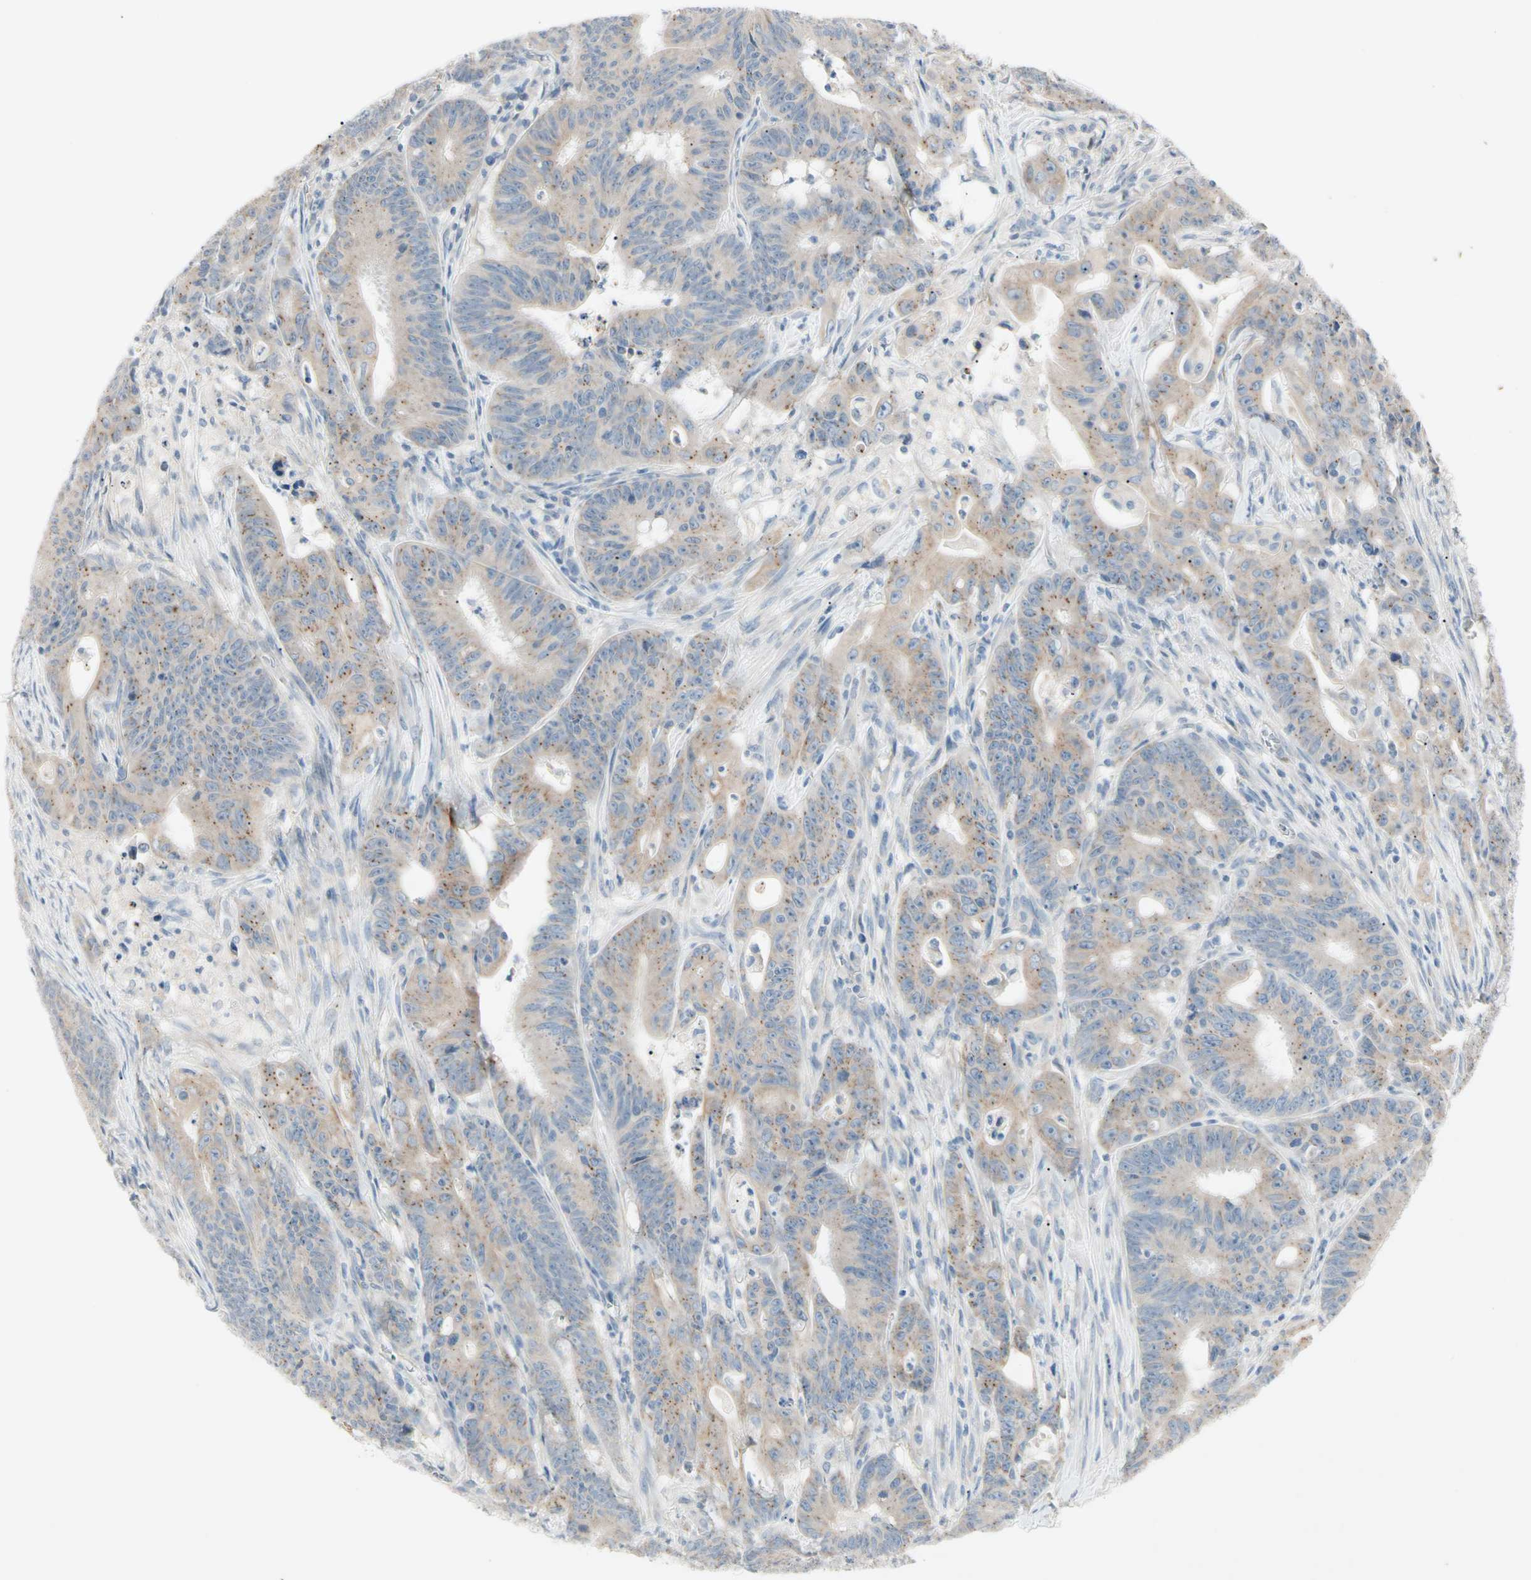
{"staining": {"intensity": "weak", "quantity": ">75%", "location": "cytoplasmic/membranous"}, "tissue": "colorectal cancer", "cell_type": "Tumor cells", "image_type": "cancer", "snomed": [{"axis": "morphology", "description": "Adenocarcinoma, NOS"}, {"axis": "topography", "description": "Colon"}], "caption": "Protein positivity by IHC reveals weak cytoplasmic/membranous positivity in approximately >75% of tumor cells in colorectal cancer (adenocarcinoma).", "gene": "ALDH18A1", "patient": {"sex": "male", "age": 45}}